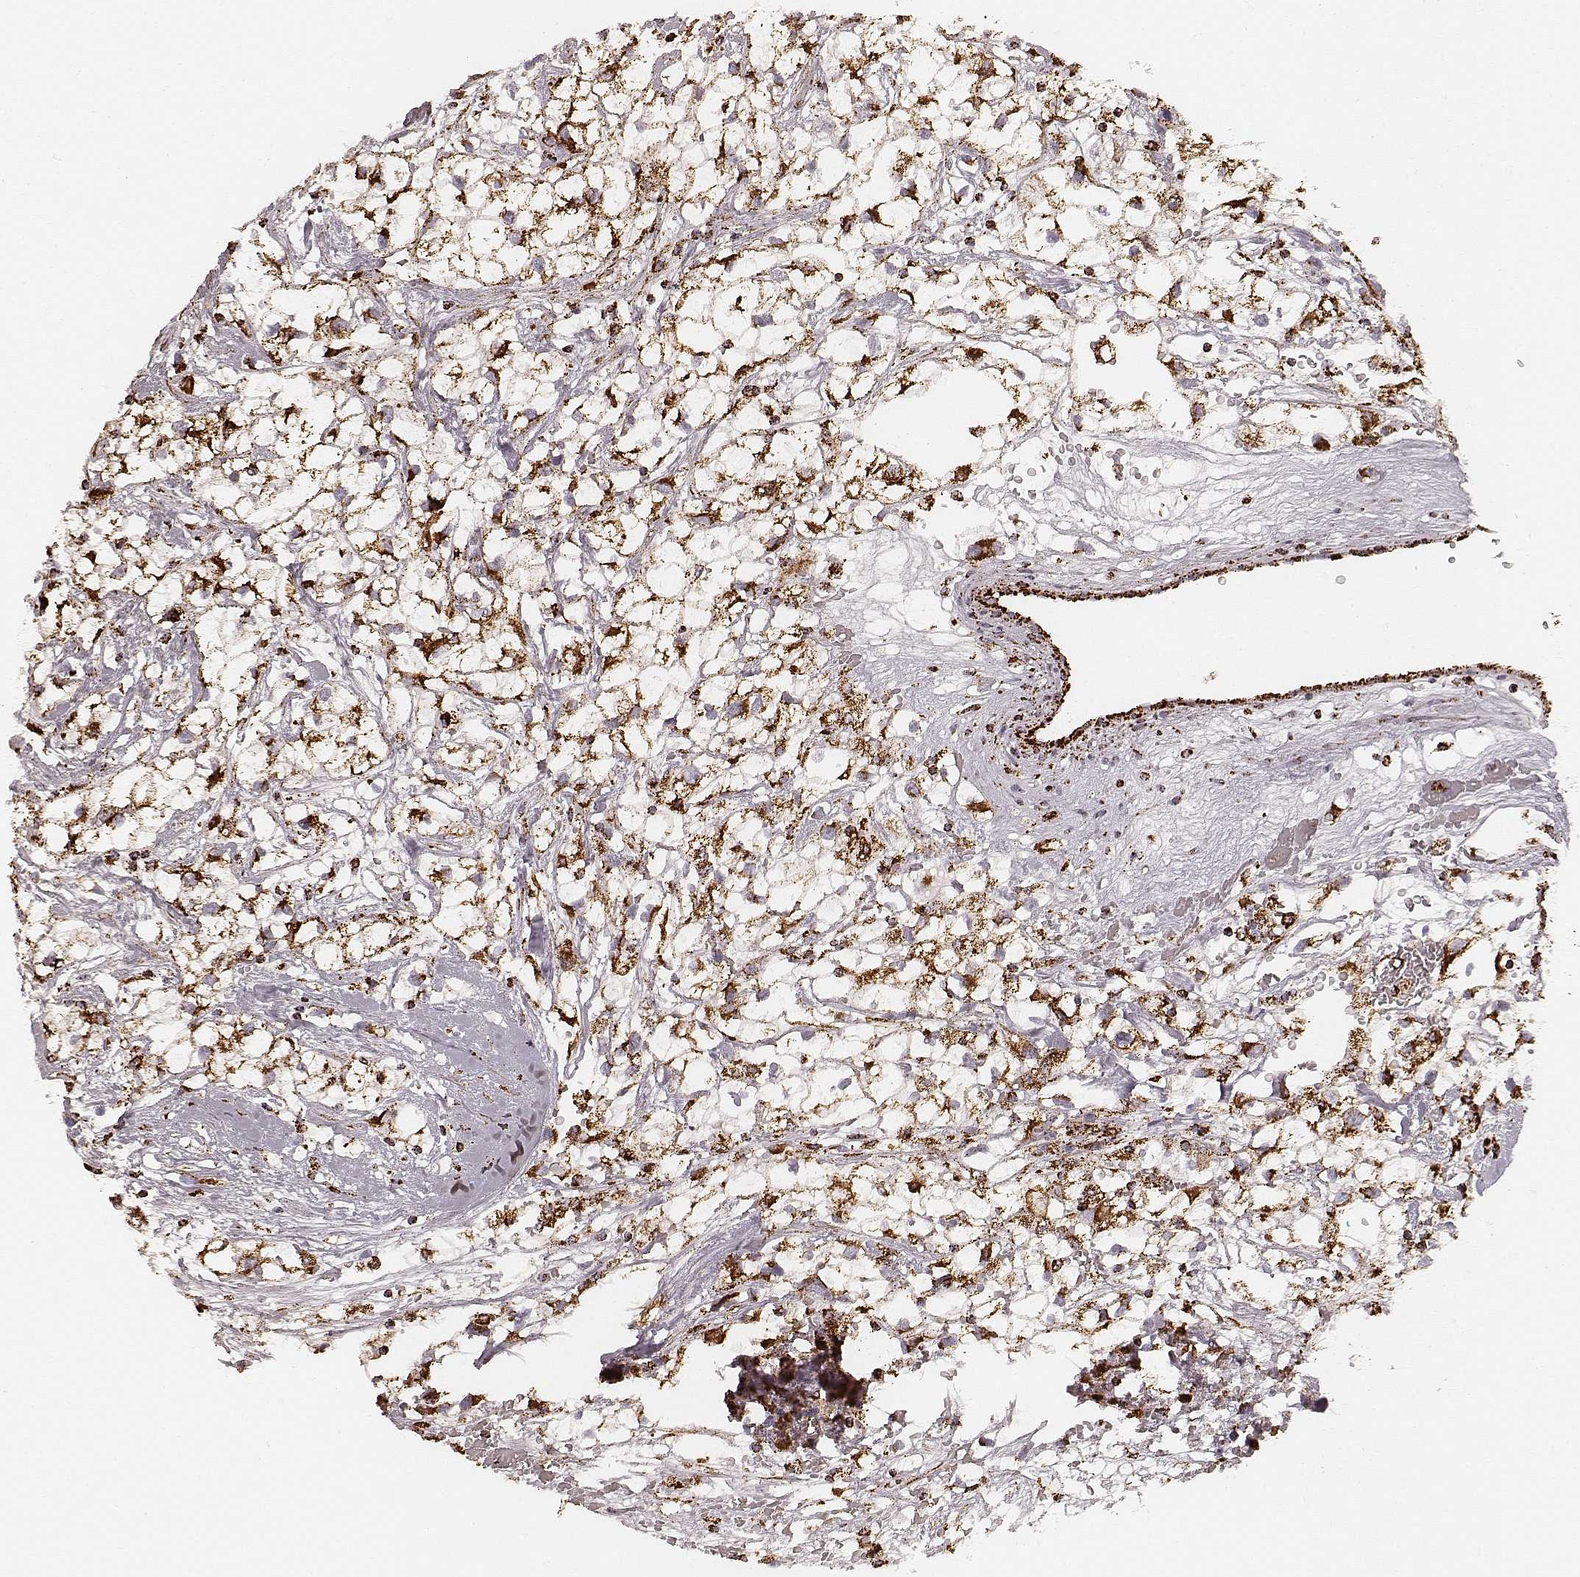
{"staining": {"intensity": "strong", "quantity": ">75%", "location": "cytoplasmic/membranous"}, "tissue": "renal cancer", "cell_type": "Tumor cells", "image_type": "cancer", "snomed": [{"axis": "morphology", "description": "Adenocarcinoma, NOS"}, {"axis": "topography", "description": "Kidney"}], "caption": "DAB immunohistochemical staining of human renal cancer demonstrates strong cytoplasmic/membranous protein expression in about >75% of tumor cells. (Stains: DAB (3,3'-diaminobenzidine) in brown, nuclei in blue, Microscopy: brightfield microscopy at high magnification).", "gene": "CS", "patient": {"sex": "male", "age": 59}}